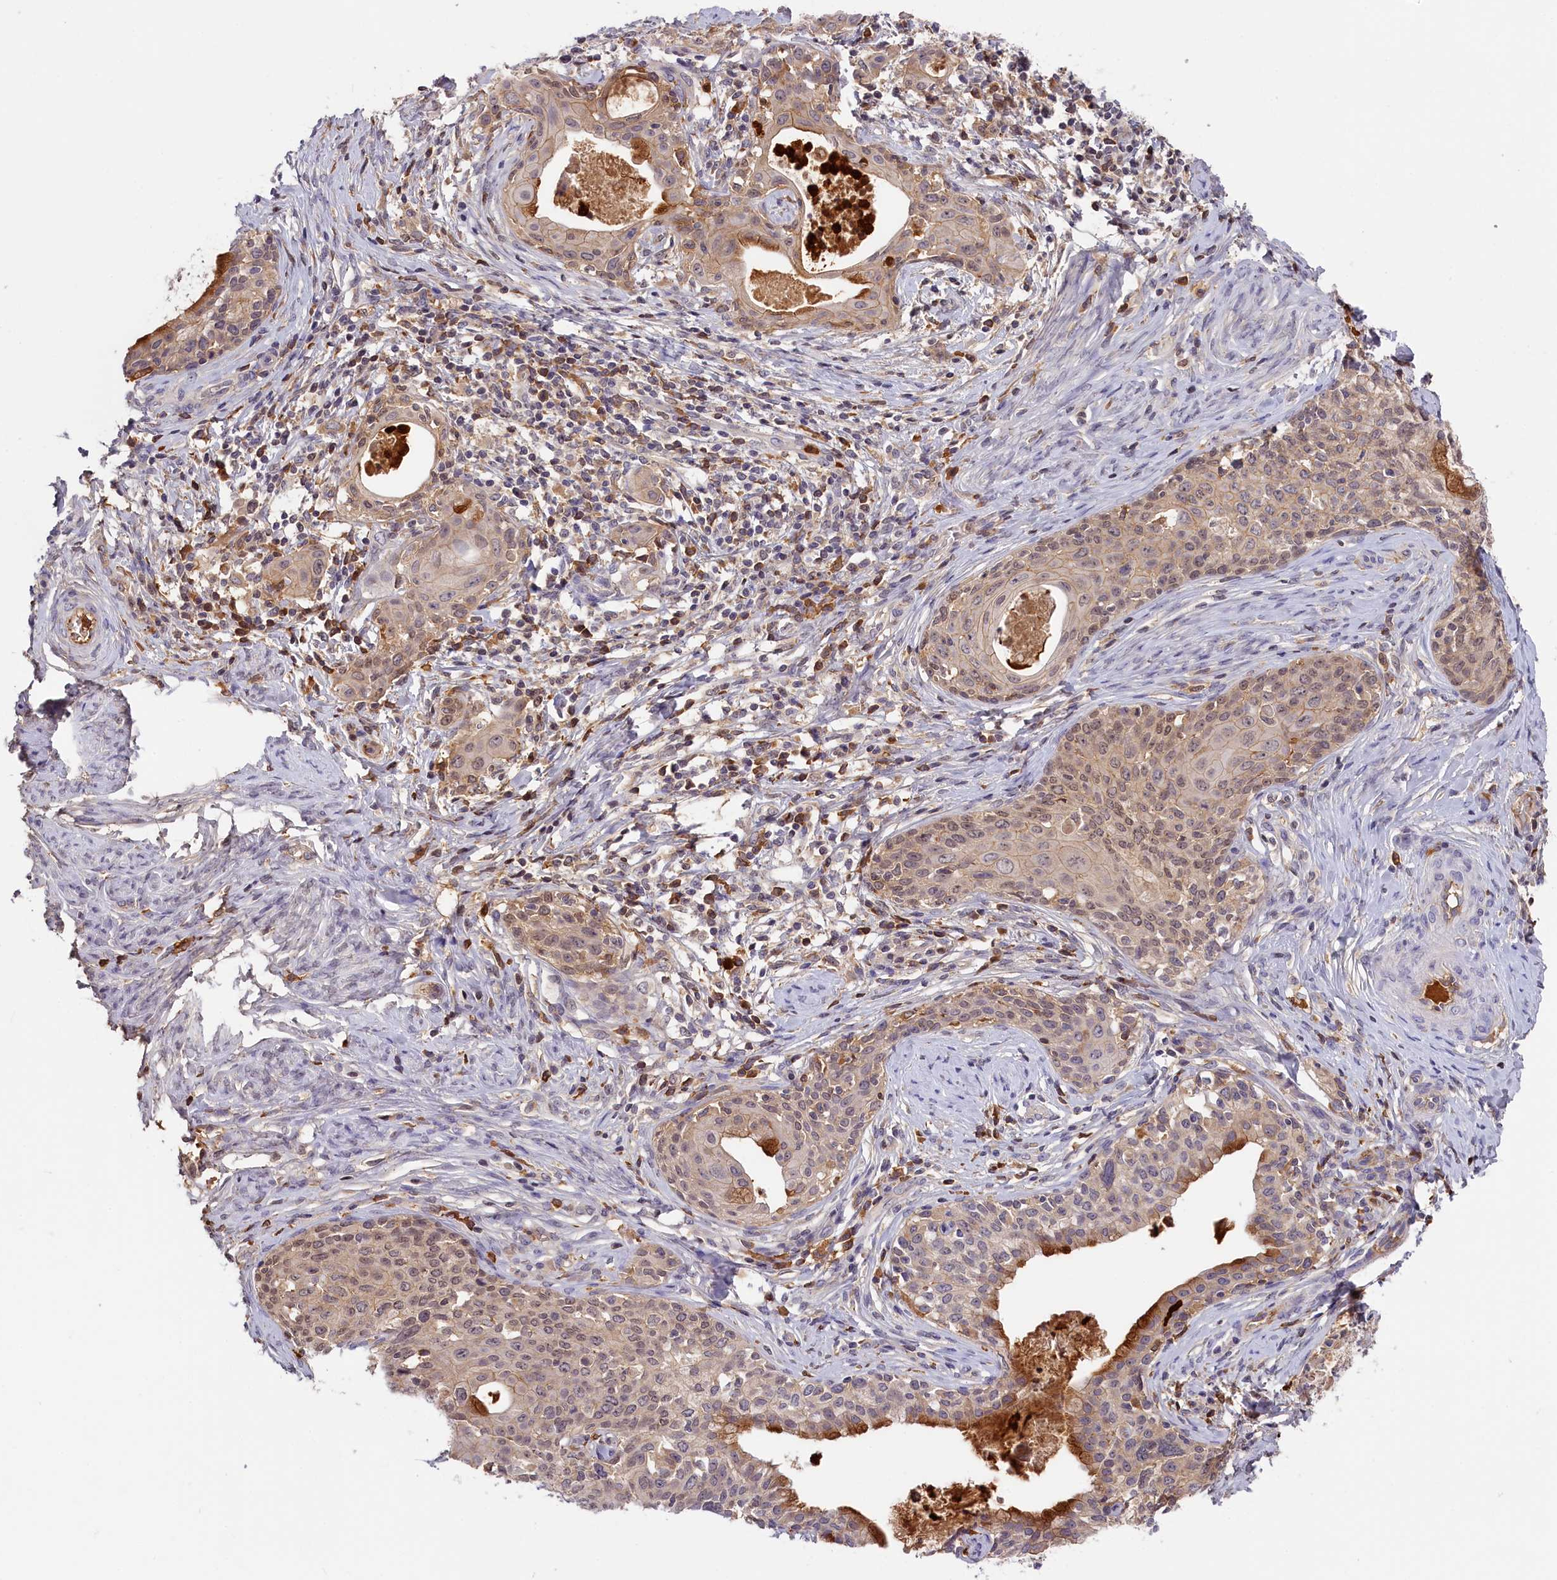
{"staining": {"intensity": "weak", "quantity": ">75%", "location": "cytoplasmic/membranous,nuclear"}, "tissue": "cervical cancer", "cell_type": "Tumor cells", "image_type": "cancer", "snomed": [{"axis": "morphology", "description": "Squamous cell carcinoma, NOS"}, {"axis": "morphology", "description": "Adenocarcinoma, NOS"}, {"axis": "topography", "description": "Cervix"}], "caption": "Squamous cell carcinoma (cervical) tissue reveals weak cytoplasmic/membranous and nuclear expression in approximately >75% of tumor cells The staining was performed using DAB to visualize the protein expression in brown, while the nuclei were stained in blue with hematoxylin (Magnification: 20x).", "gene": "ADGRD1", "patient": {"sex": "female", "age": 52}}